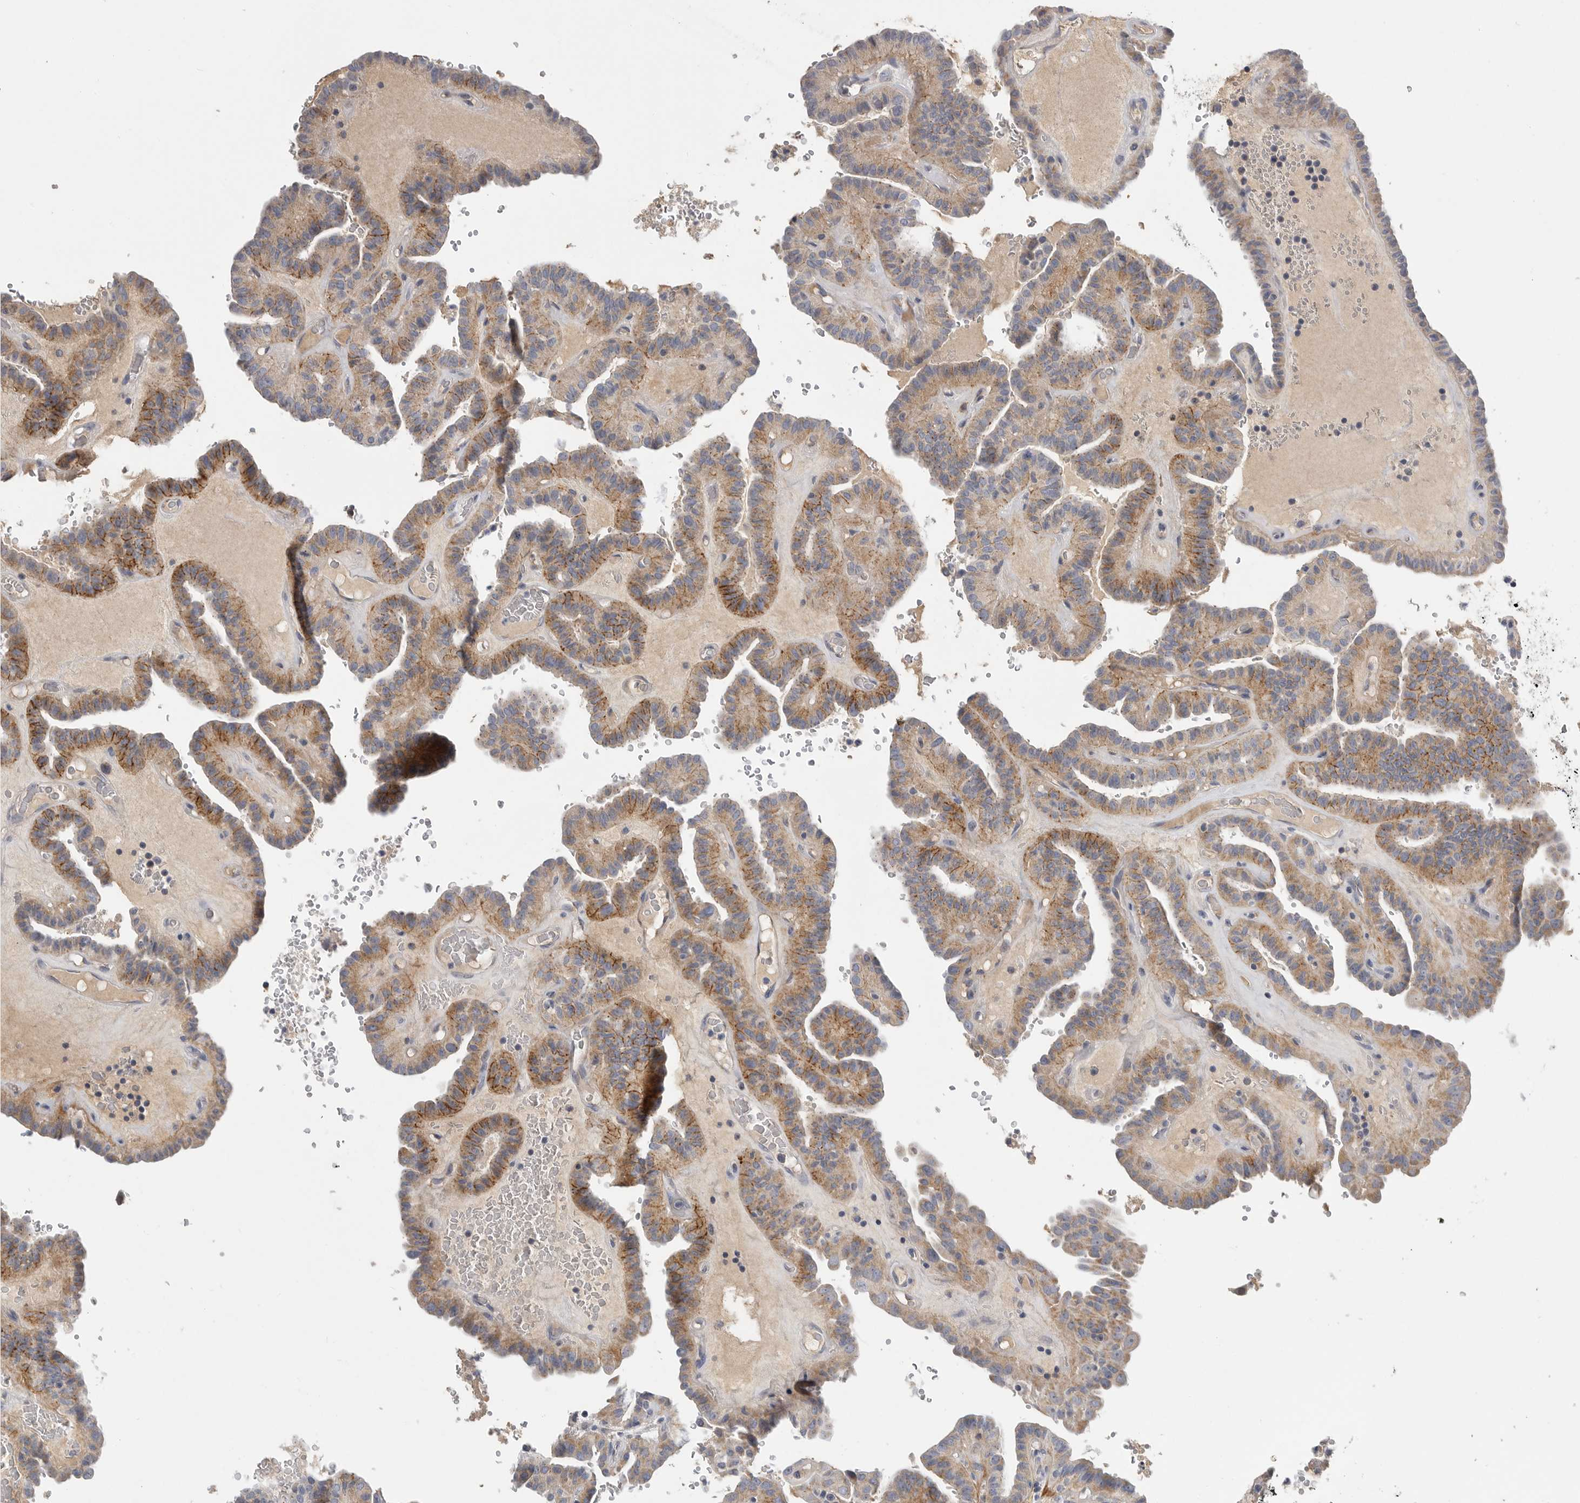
{"staining": {"intensity": "moderate", "quantity": ">75%", "location": "cytoplasmic/membranous"}, "tissue": "thyroid cancer", "cell_type": "Tumor cells", "image_type": "cancer", "snomed": [{"axis": "morphology", "description": "Papillary adenocarcinoma, NOS"}, {"axis": "topography", "description": "Thyroid gland"}], "caption": "Tumor cells exhibit medium levels of moderate cytoplasmic/membranous staining in about >75% of cells in human papillary adenocarcinoma (thyroid).", "gene": "SDC3", "patient": {"sex": "male", "age": 77}}